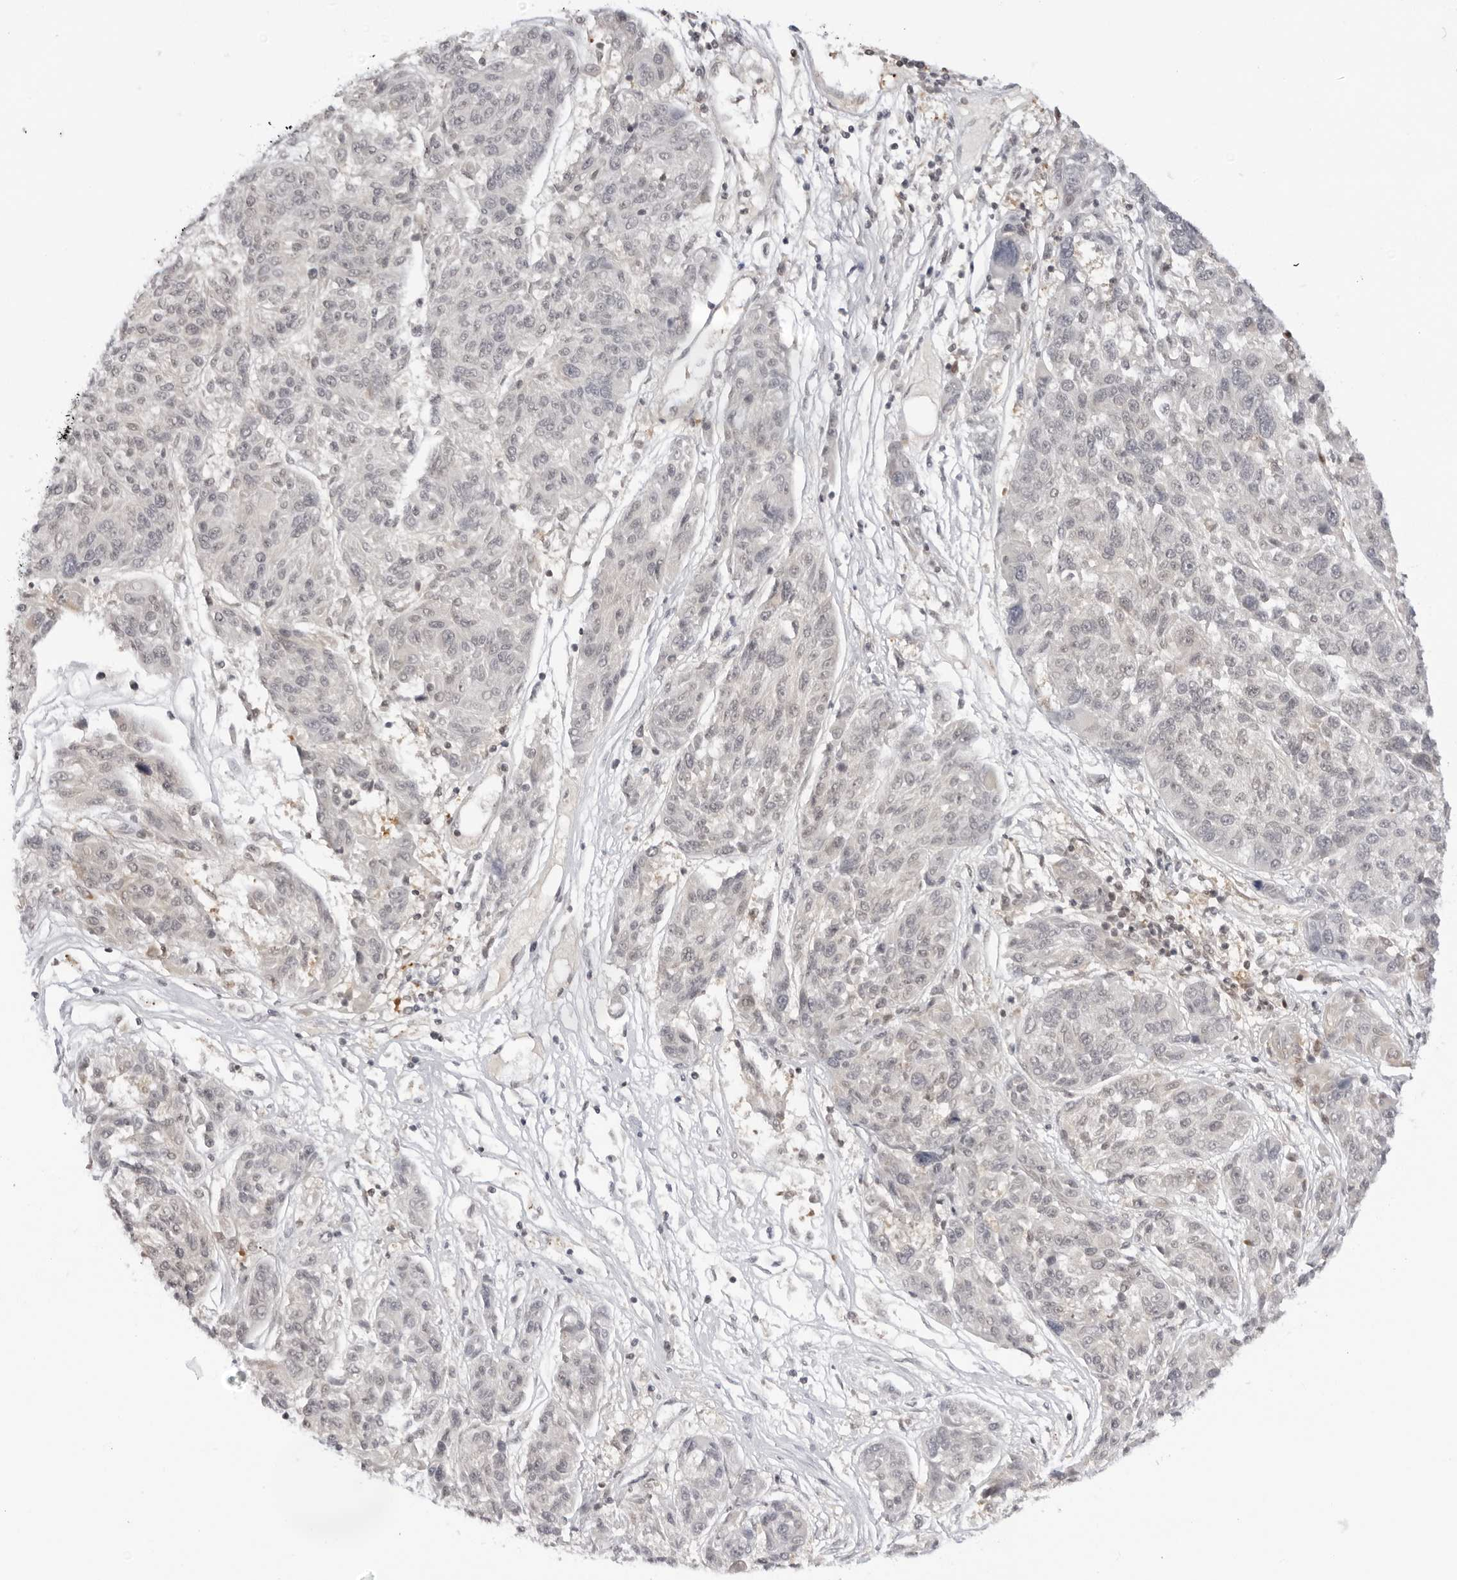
{"staining": {"intensity": "negative", "quantity": "none", "location": "none"}, "tissue": "melanoma", "cell_type": "Tumor cells", "image_type": "cancer", "snomed": [{"axis": "morphology", "description": "Malignant melanoma, NOS"}, {"axis": "topography", "description": "Skin"}], "caption": "This is an IHC histopathology image of melanoma. There is no staining in tumor cells.", "gene": "RNF146", "patient": {"sex": "male", "age": 53}}